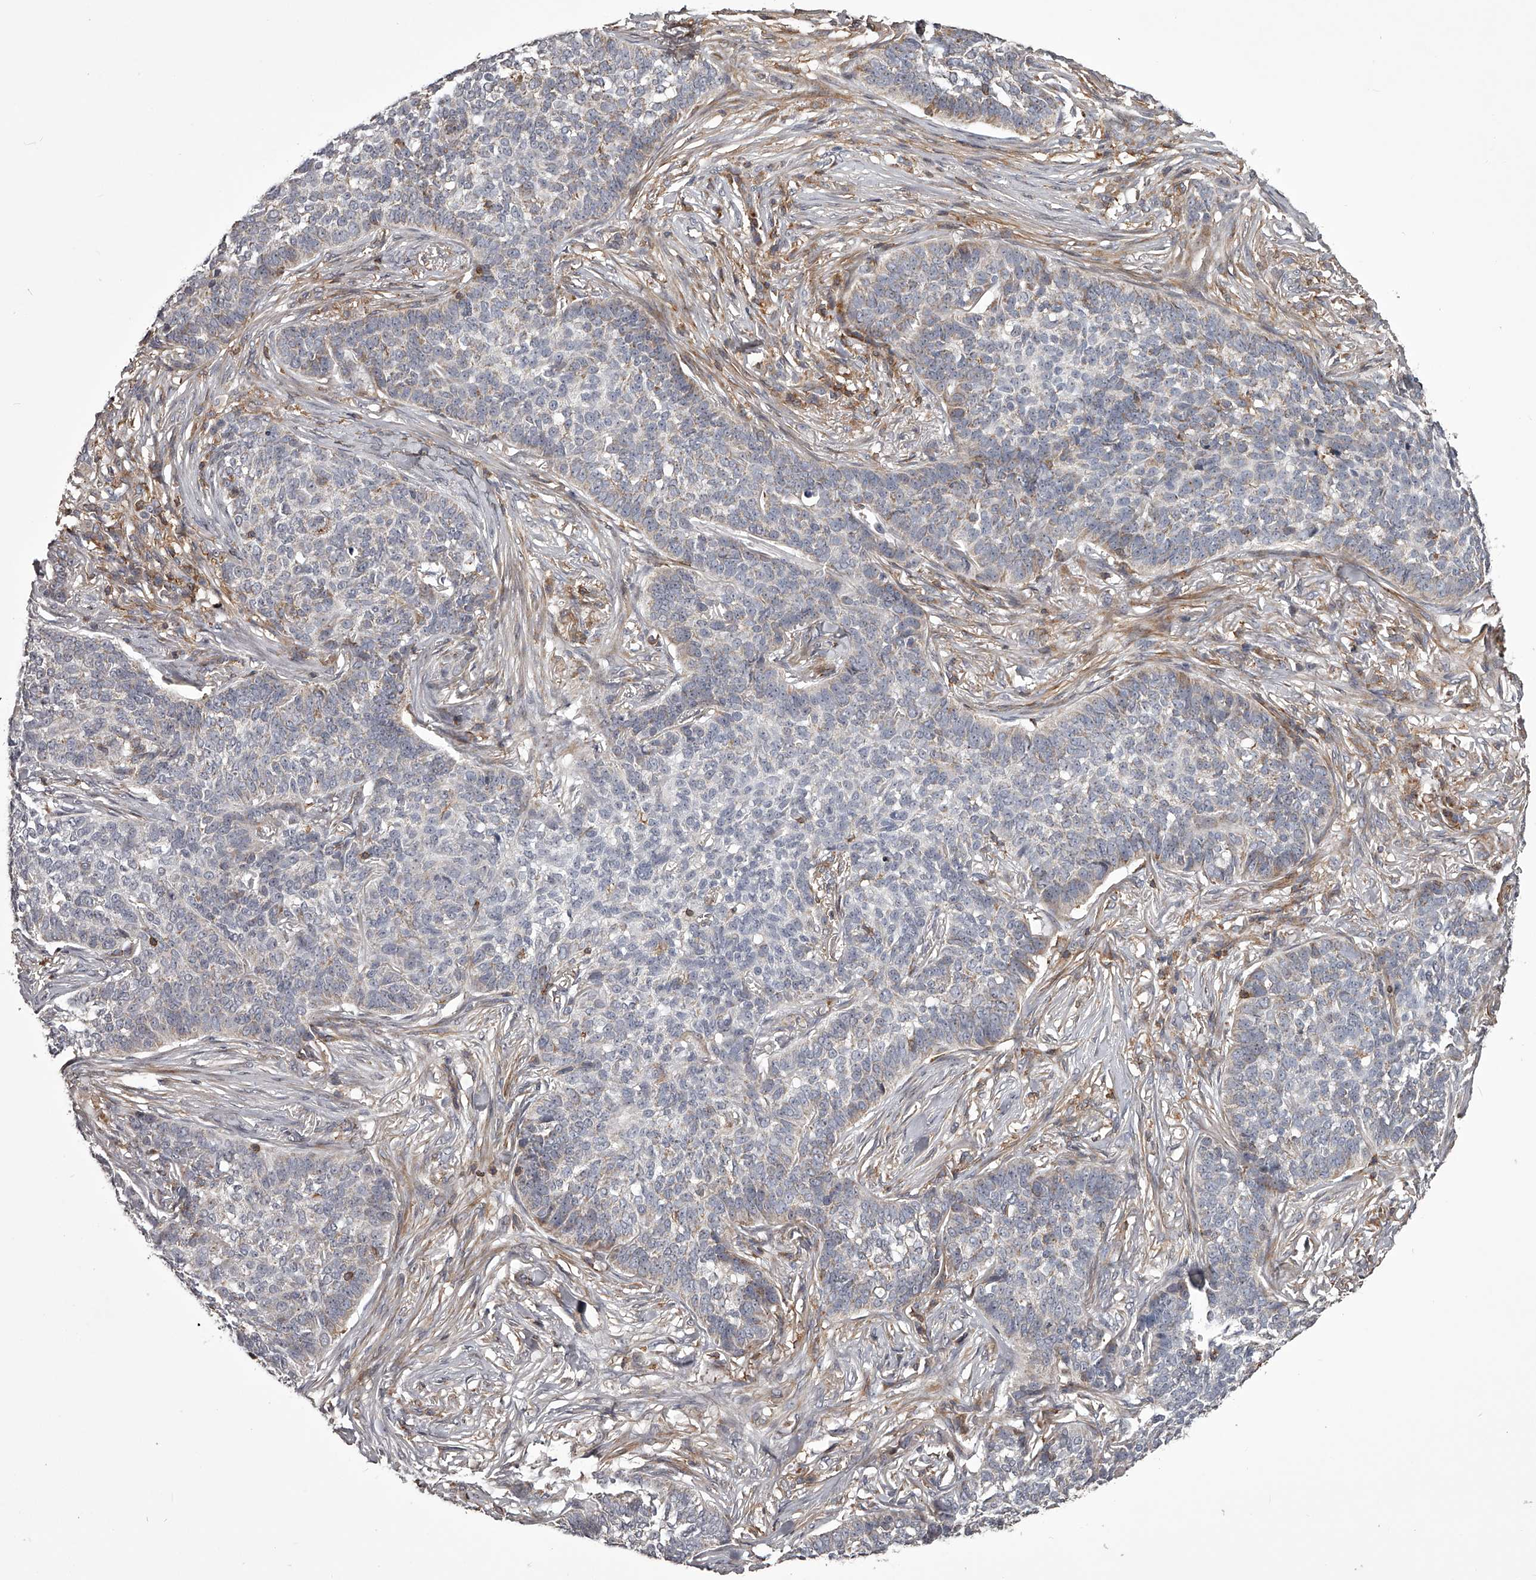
{"staining": {"intensity": "negative", "quantity": "none", "location": "none"}, "tissue": "skin cancer", "cell_type": "Tumor cells", "image_type": "cancer", "snomed": [{"axis": "morphology", "description": "Basal cell carcinoma"}, {"axis": "topography", "description": "Skin"}], "caption": "The image displays no significant staining in tumor cells of skin cancer (basal cell carcinoma).", "gene": "RRP36", "patient": {"sex": "male", "age": 85}}